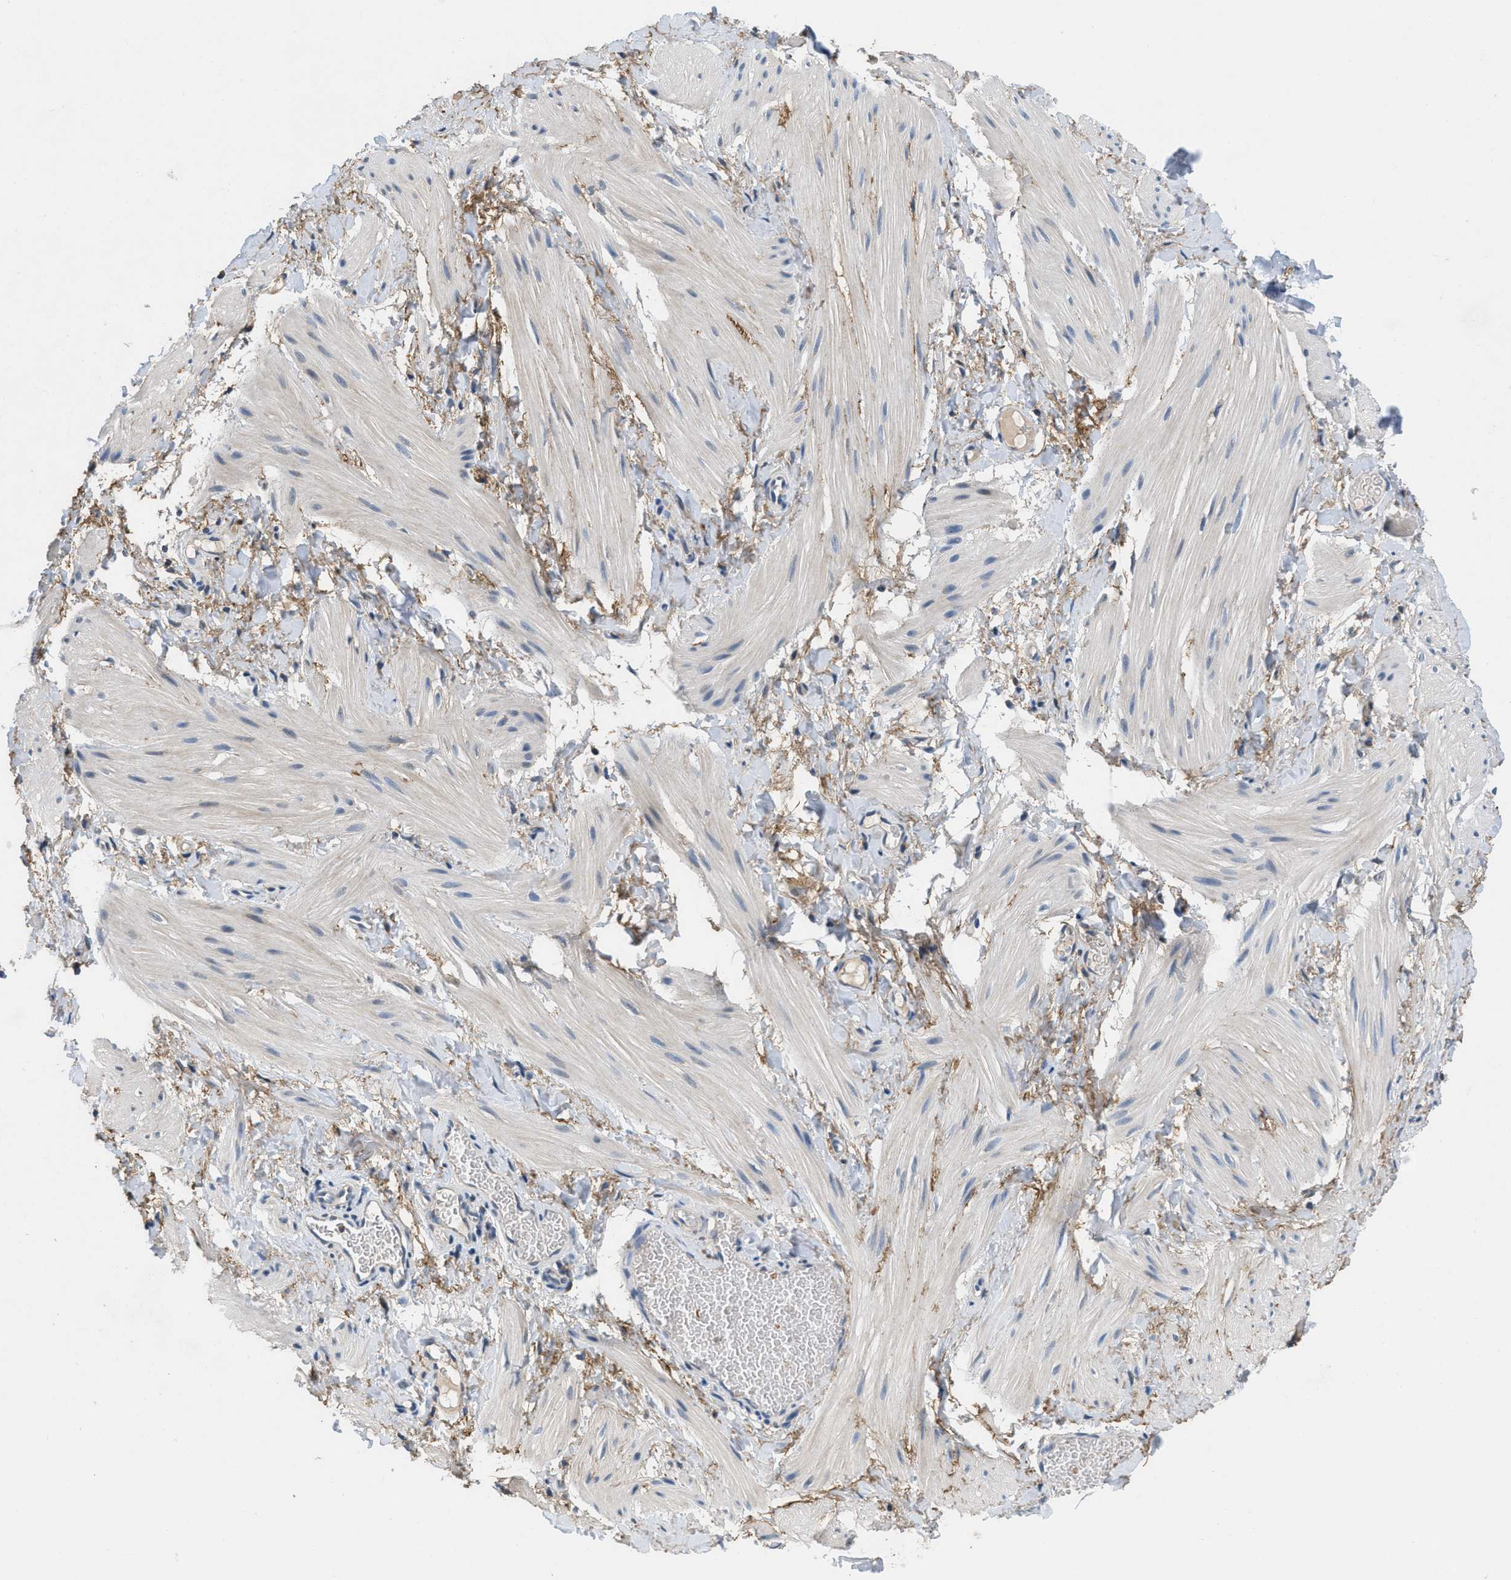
{"staining": {"intensity": "negative", "quantity": "none", "location": "none"}, "tissue": "smooth muscle", "cell_type": "Smooth muscle cells", "image_type": "normal", "snomed": [{"axis": "morphology", "description": "Normal tissue, NOS"}, {"axis": "topography", "description": "Smooth muscle"}], "caption": "Smooth muscle stained for a protein using immunohistochemistry displays no staining smooth muscle cells.", "gene": "DGKE", "patient": {"sex": "male", "age": 16}}